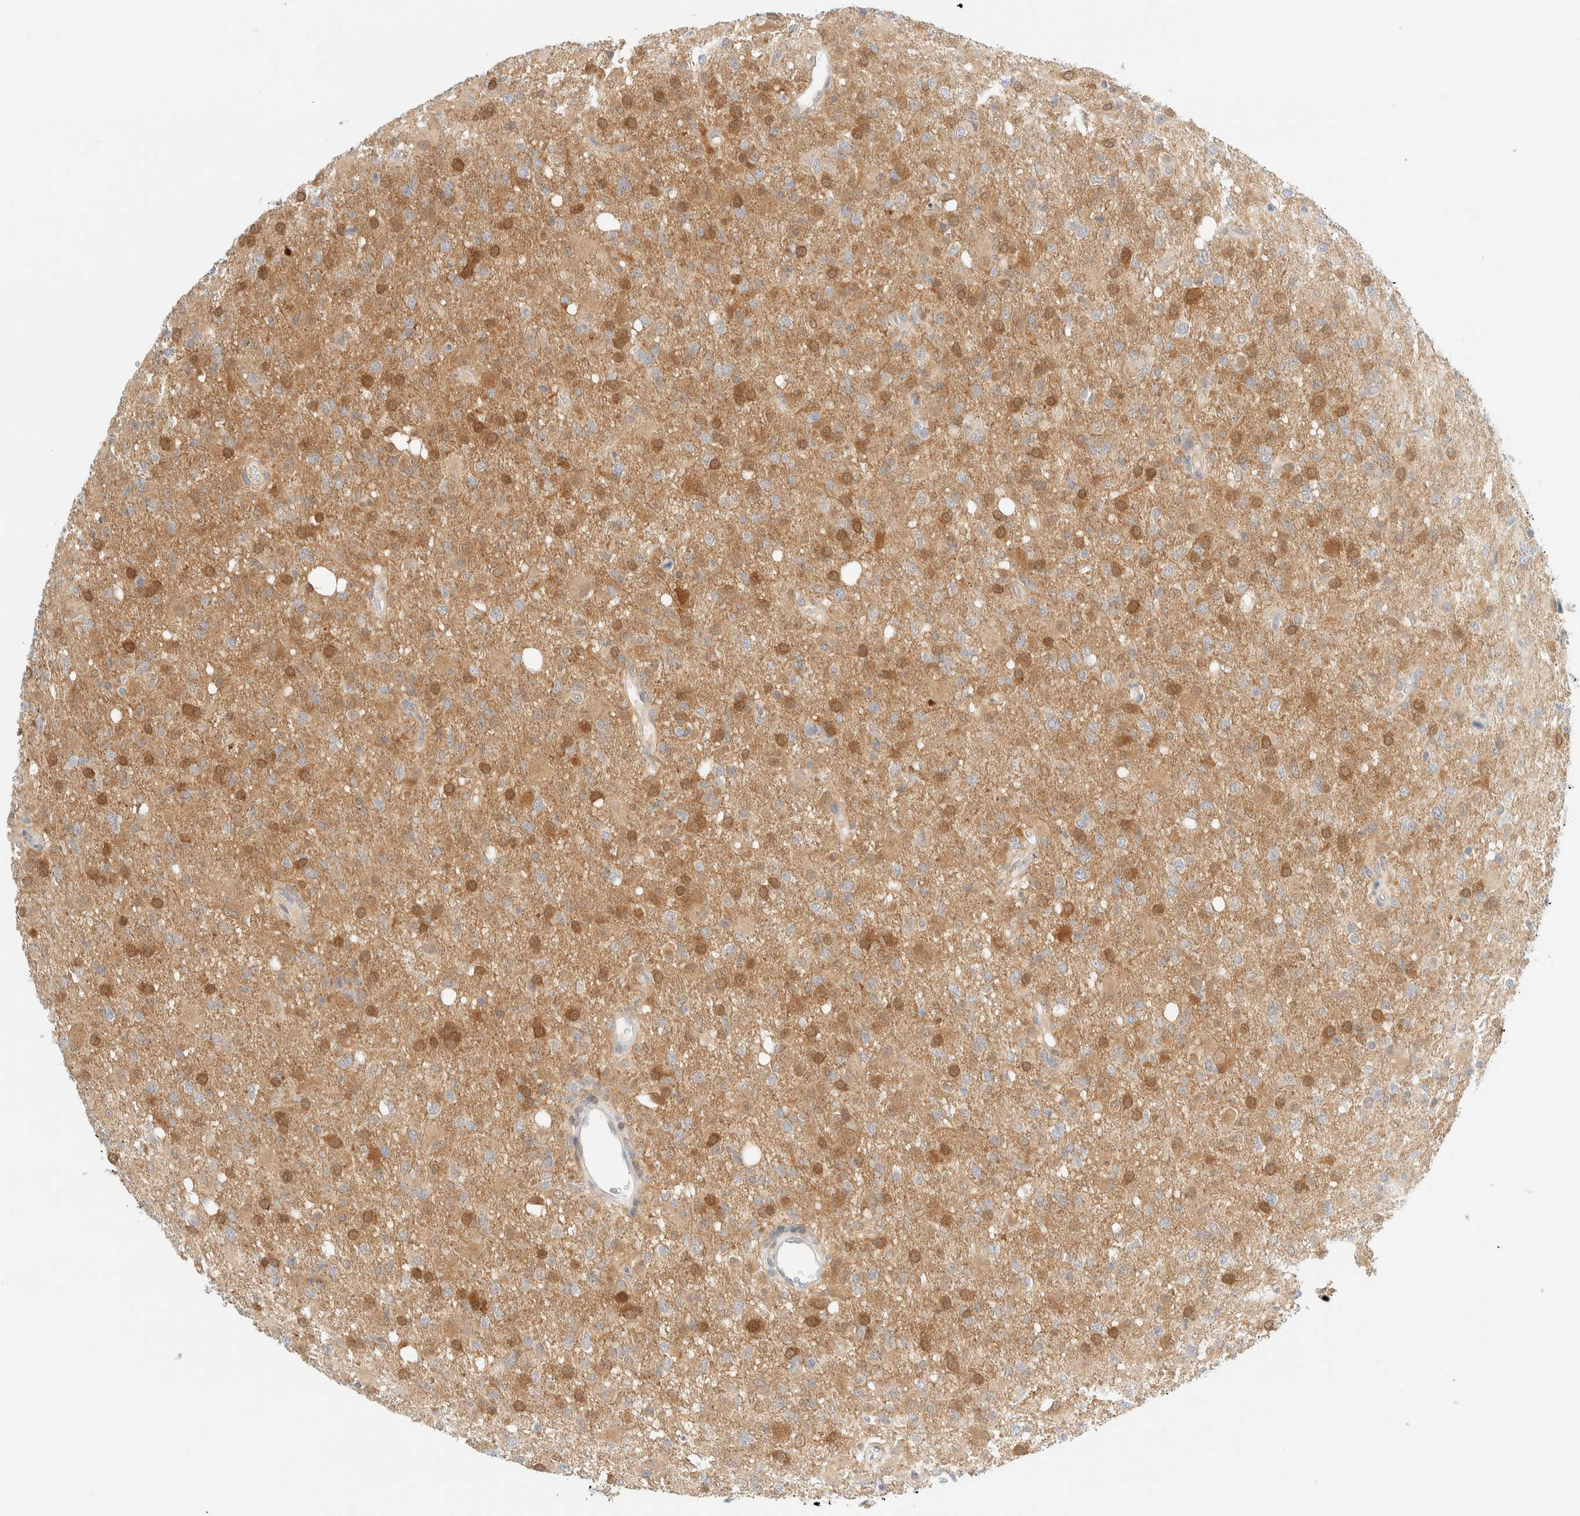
{"staining": {"intensity": "moderate", "quantity": ">75%", "location": "cytoplasmic/membranous,nuclear"}, "tissue": "glioma", "cell_type": "Tumor cells", "image_type": "cancer", "snomed": [{"axis": "morphology", "description": "Glioma, malignant, High grade"}, {"axis": "topography", "description": "Brain"}], "caption": "Human malignant glioma (high-grade) stained with a brown dye reveals moderate cytoplasmic/membranous and nuclear positive positivity in approximately >75% of tumor cells.", "gene": "PCYT2", "patient": {"sex": "female", "age": 57}}